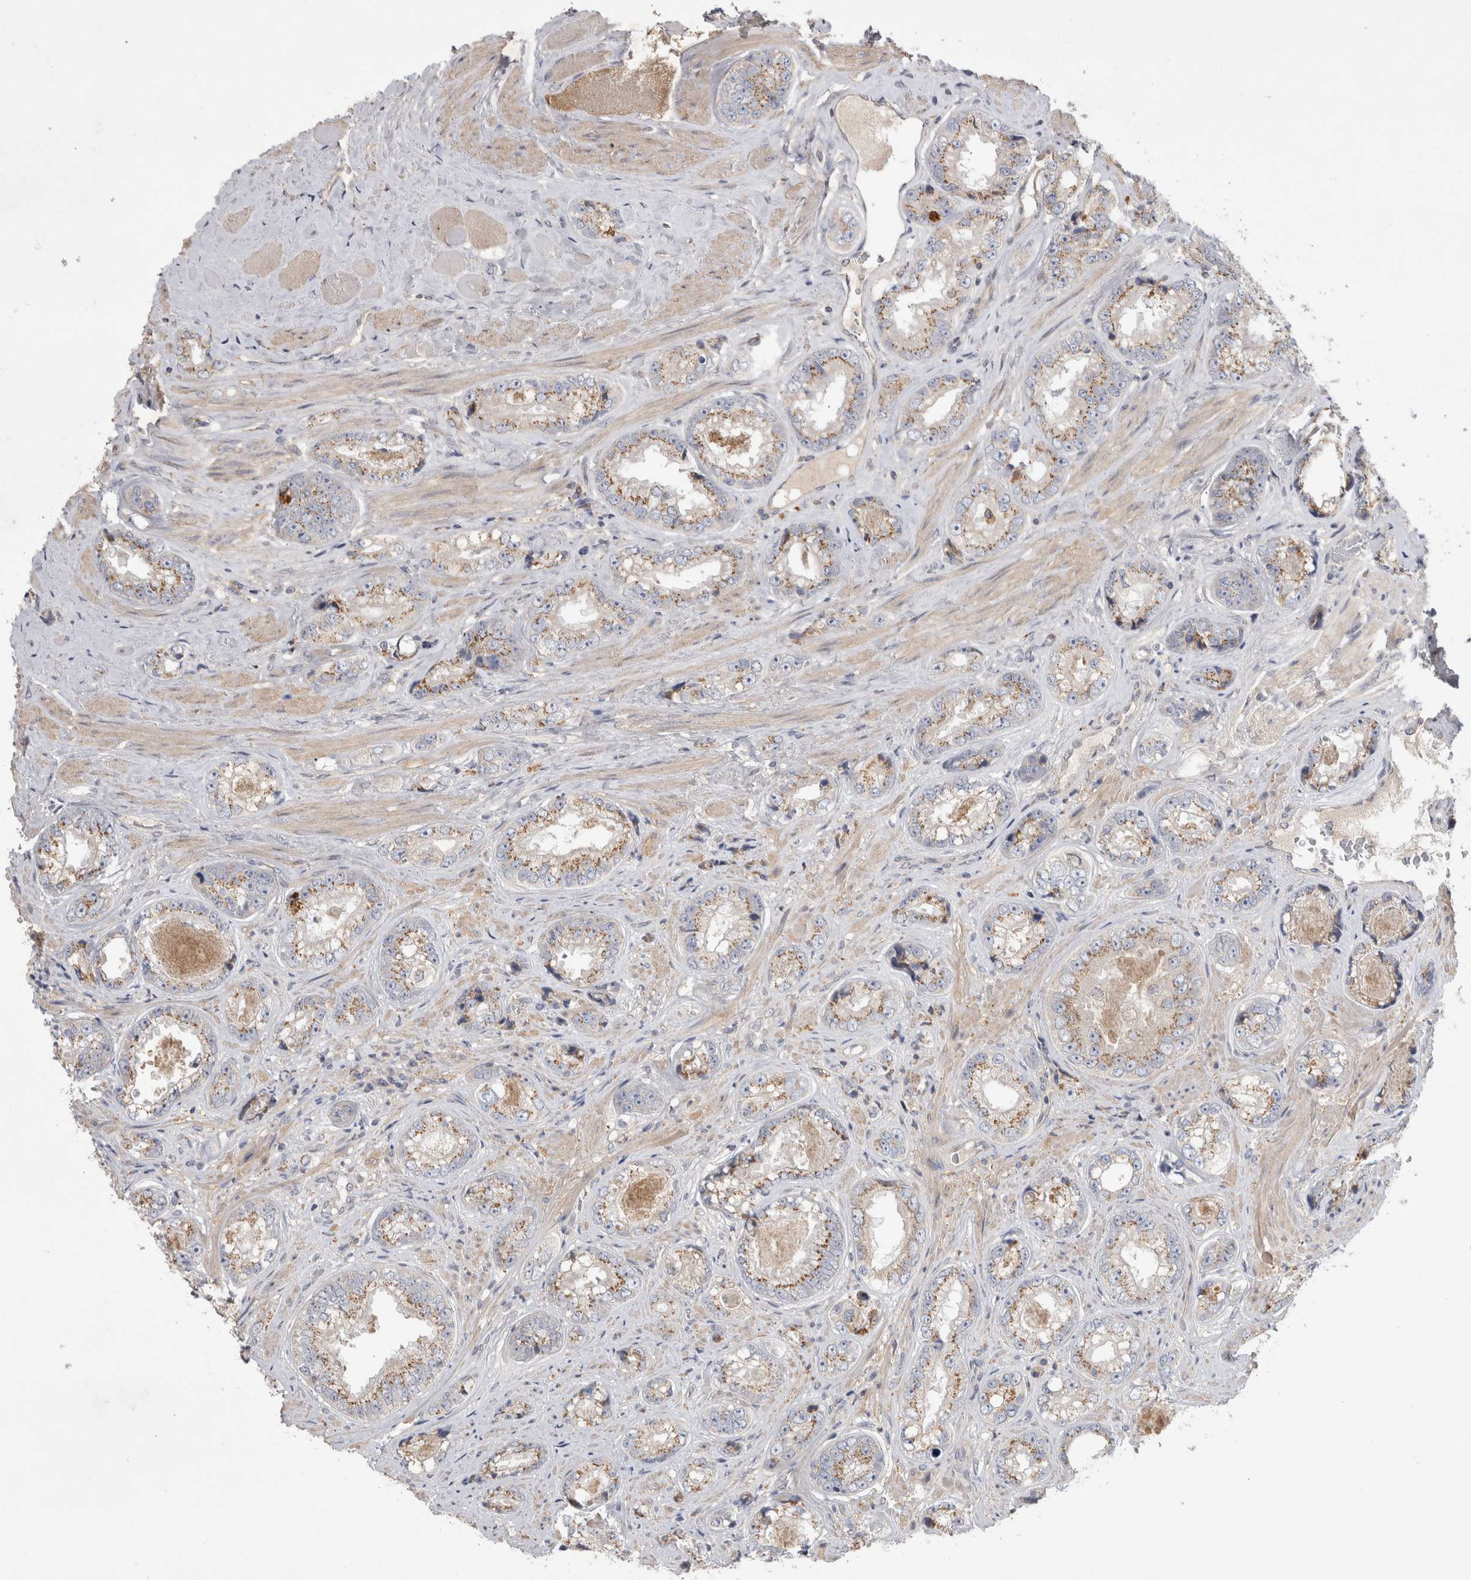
{"staining": {"intensity": "weak", "quantity": ">75%", "location": "cytoplasmic/membranous"}, "tissue": "prostate cancer", "cell_type": "Tumor cells", "image_type": "cancer", "snomed": [{"axis": "morphology", "description": "Adenocarcinoma, High grade"}, {"axis": "topography", "description": "Prostate"}], "caption": "Prostate cancer (adenocarcinoma (high-grade)) was stained to show a protein in brown. There is low levels of weak cytoplasmic/membranous staining in about >75% of tumor cells.", "gene": "SRD5A3", "patient": {"sex": "male", "age": 61}}